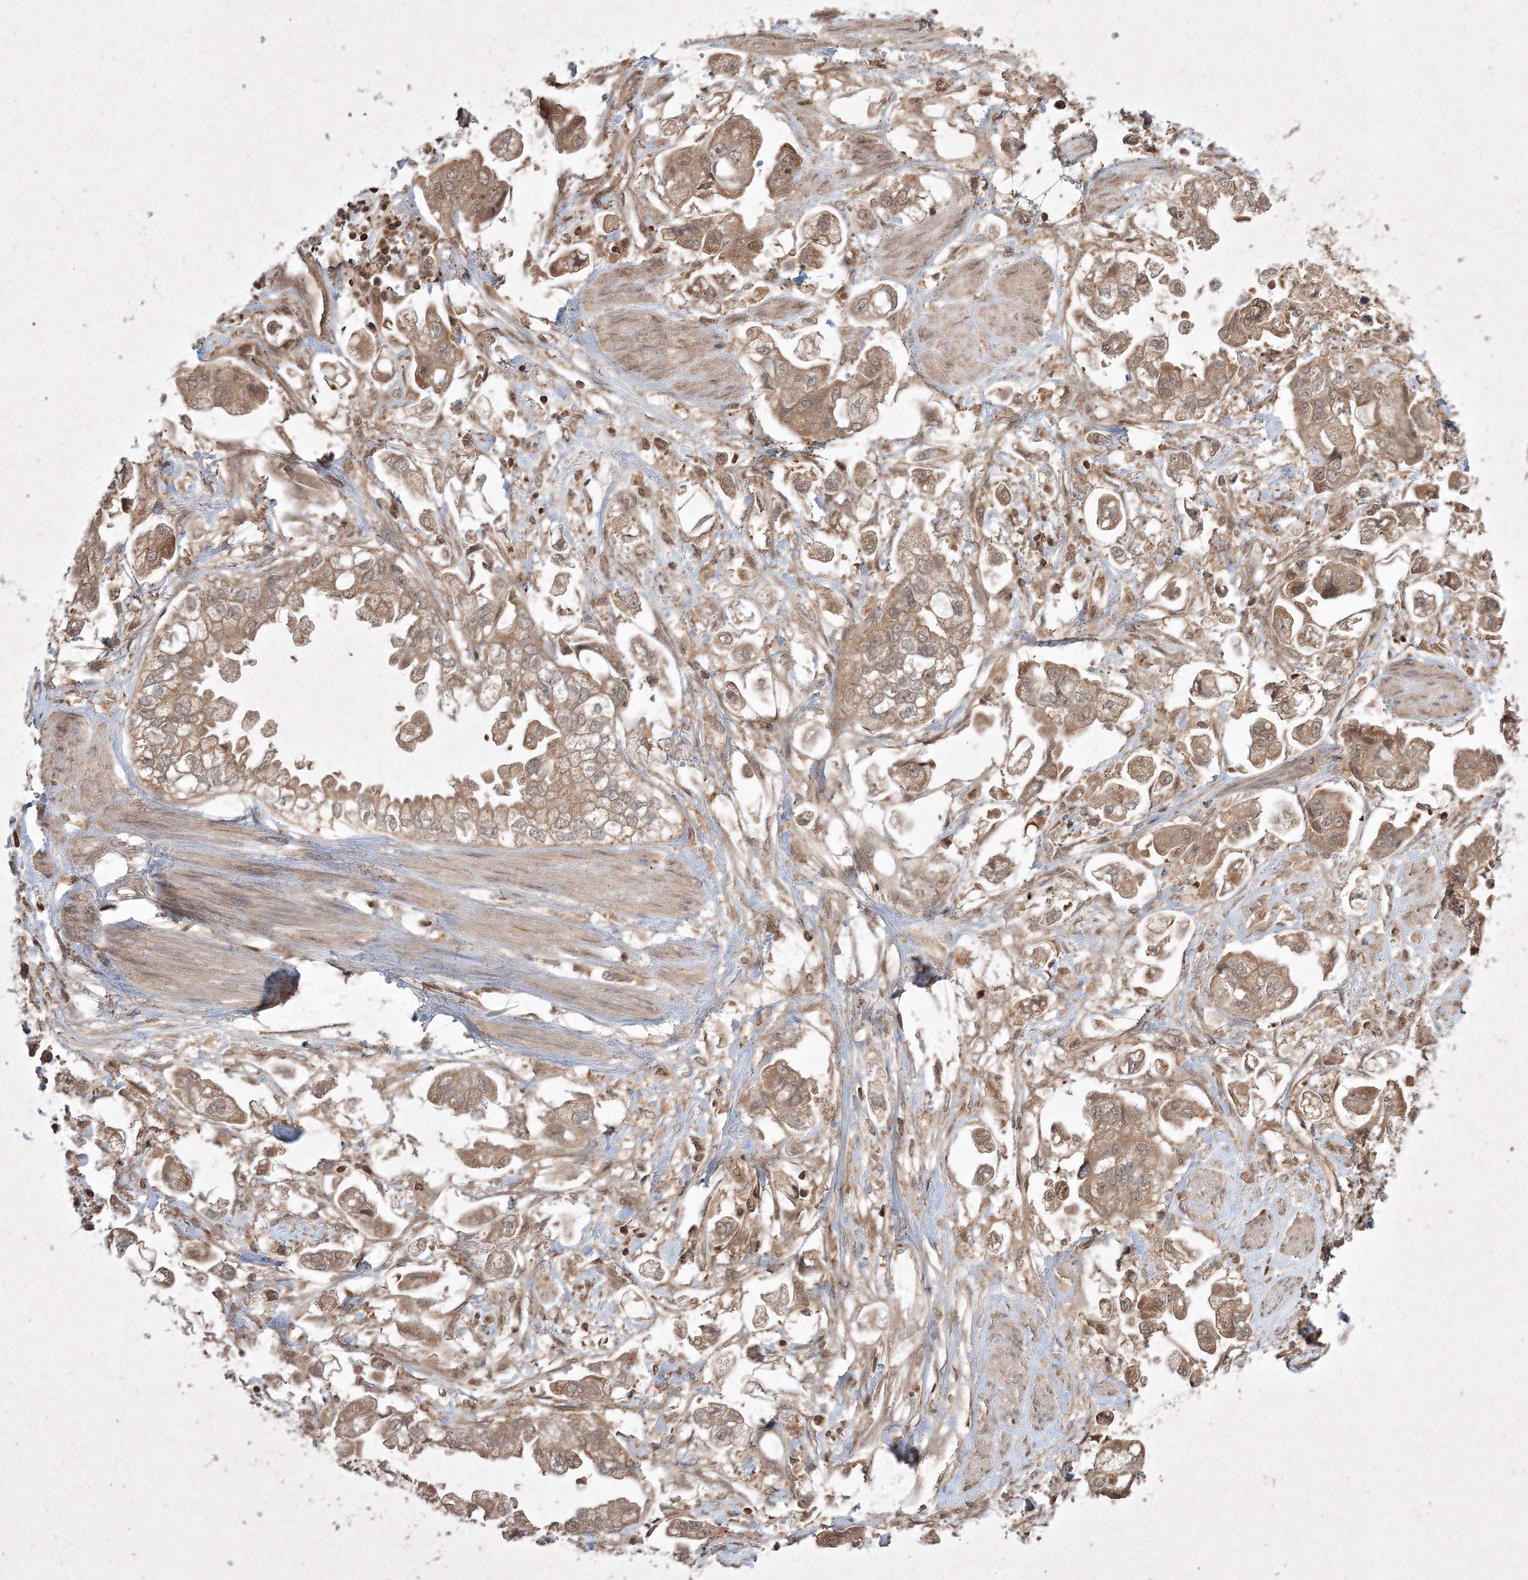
{"staining": {"intensity": "moderate", "quantity": ">75%", "location": "cytoplasmic/membranous"}, "tissue": "stomach cancer", "cell_type": "Tumor cells", "image_type": "cancer", "snomed": [{"axis": "morphology", "description": "Adenocarcinoma, NOS"}, {"axis": "topography", "description": "Stomach"}], "caption": "DAB immunohistochemical staining of human stomach cancer demonstrates moderate cytoplasmic/membranous protein staining in about >75% of tumor cells.", "gene": "PLTP", "patient": {"sex": "male", "age": 62}}